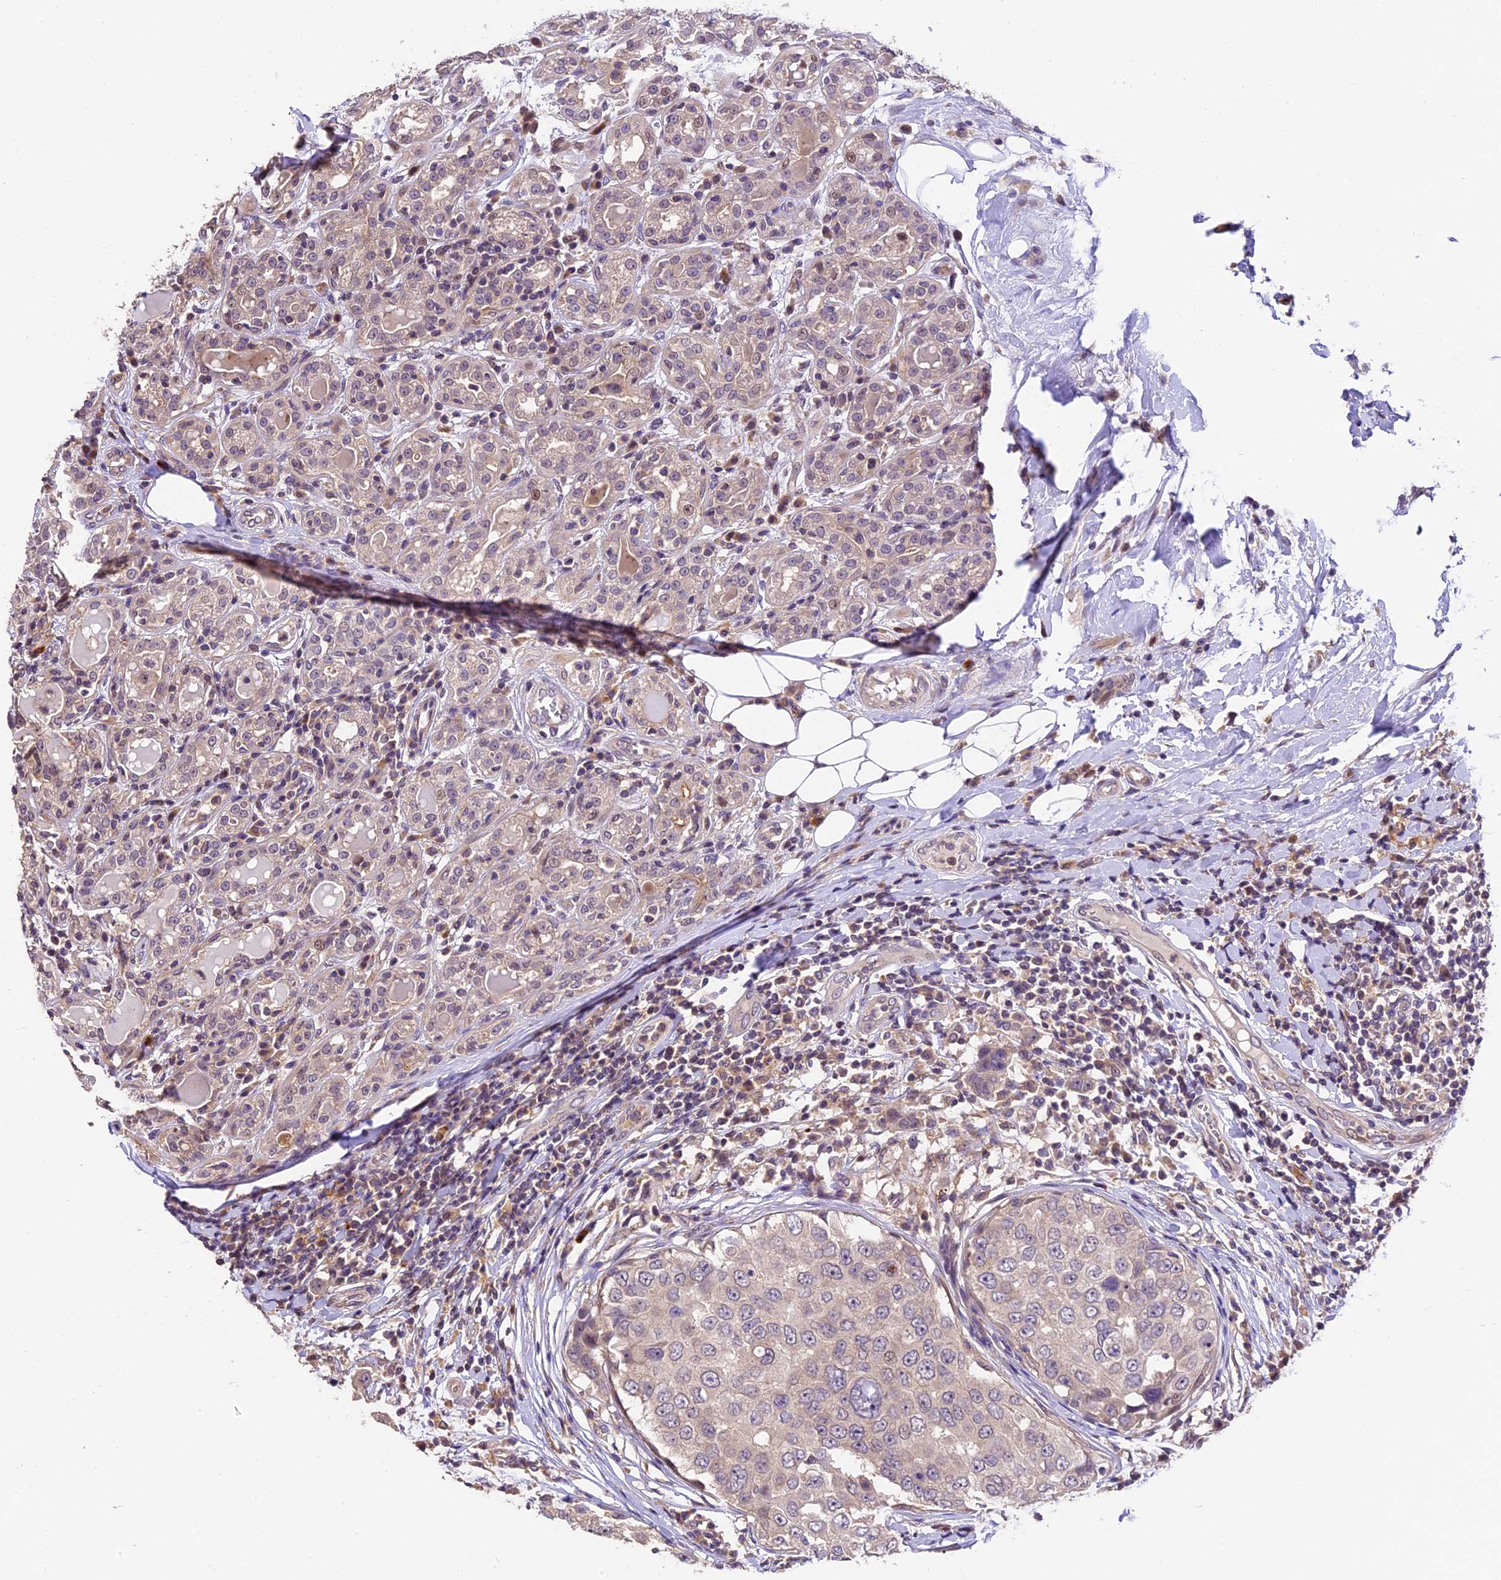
{"staining": {"intensity": "weak", "quantity": "<25%", "location": "cytoplasmic/membranous"}, "tissue": "breast cancer", "cell_type": "Tumor cells", "image_type": "cancer", "snomed": [{"axis": "morphology", "description": "Duct carcinoma"}, {"axis": "topography", "description": "Breast"}], "caption": "Immunohistochemistry micrograph of breast cancer stained for a protein (brown), which demonstrates no expression in tumor cells.", "gene": "DGKH", "patient": {"sex": "female", "age": 27}}